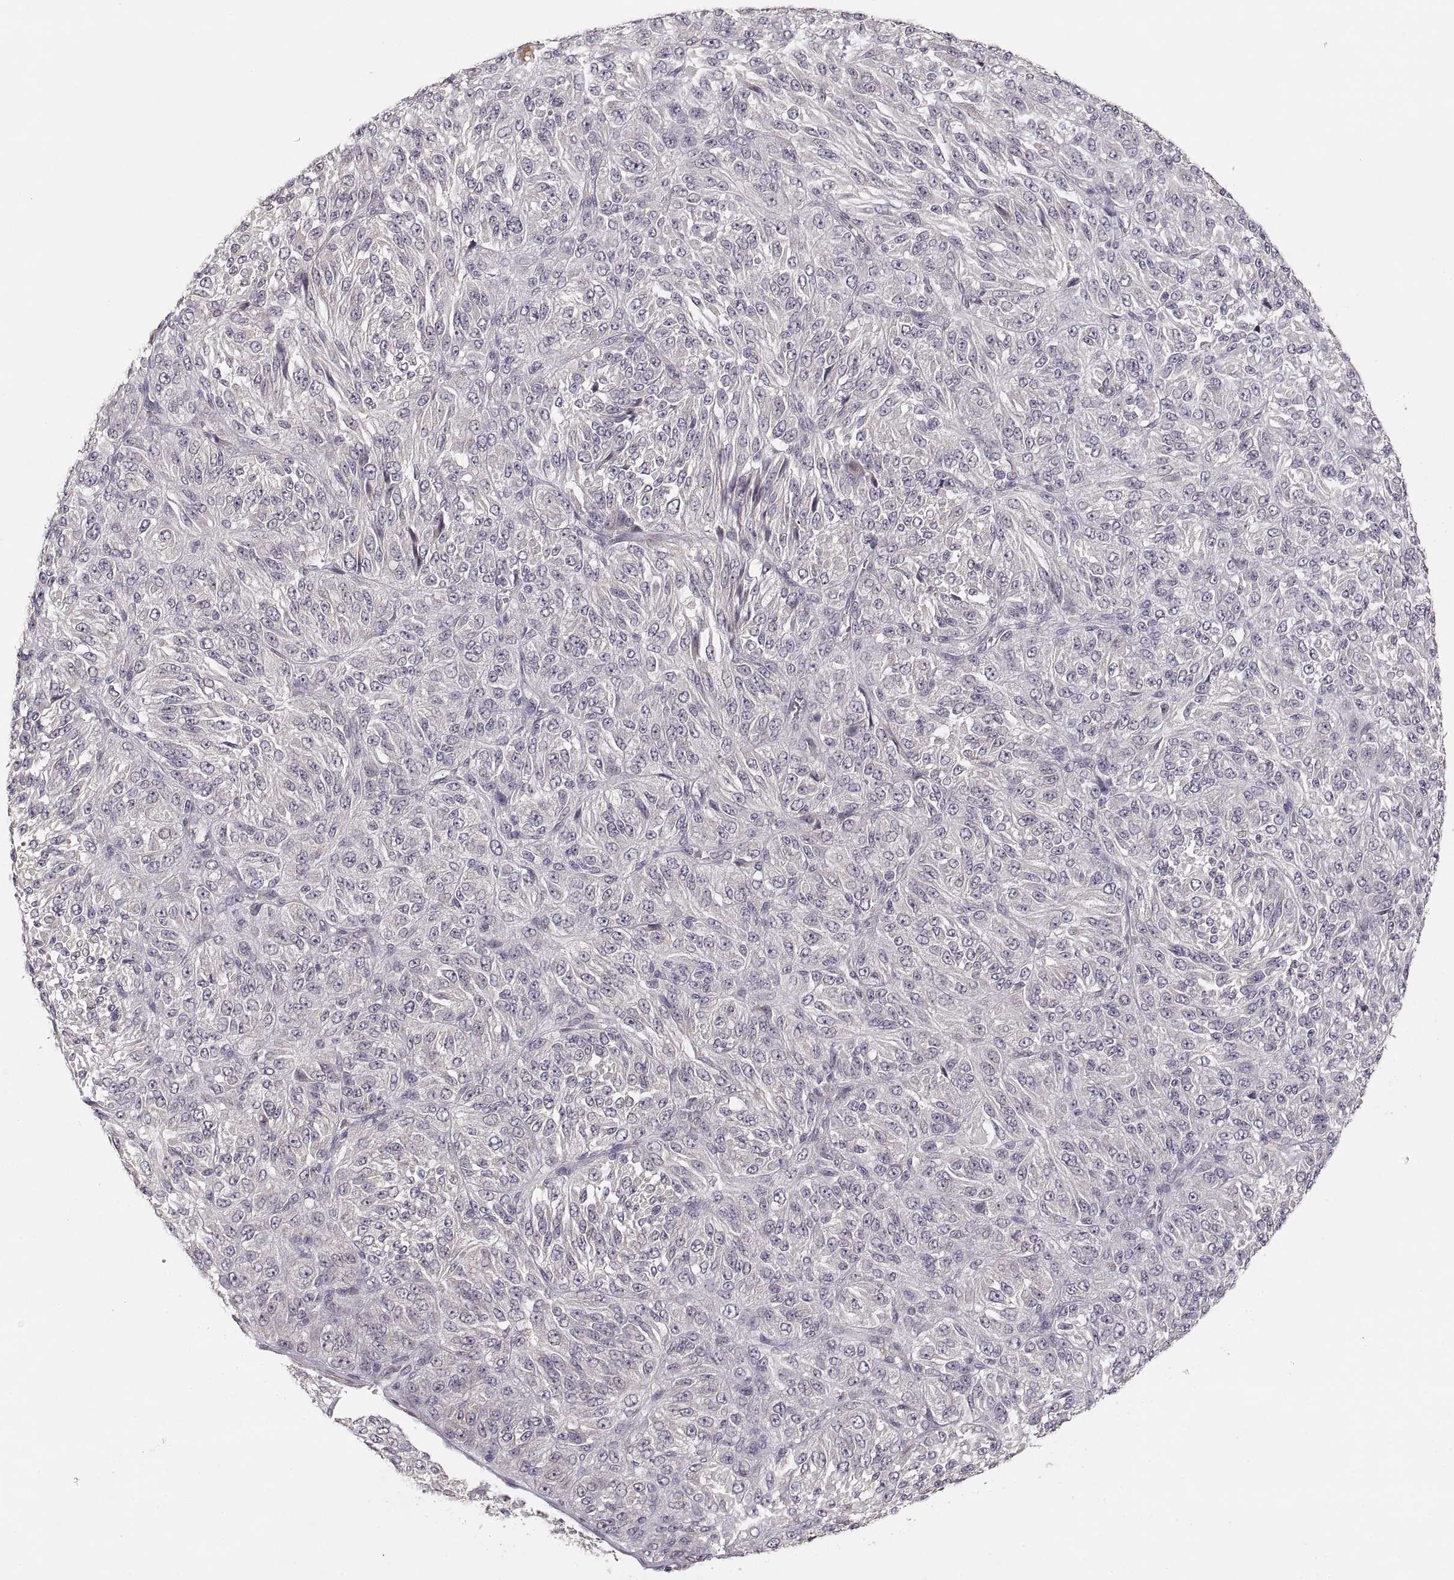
{"staining": {"intensity": "weak", "quantity": "25%-75%", "location": "cytoplasmic/membranous"}, "tissue": "melanoma", "cell_type": "Tumor cells", "image_type": "cancer", "snomed": [{"axis": "morphology", "description": "Malignant melanoma, Metastatic site"}, {"axis": "topography", "description": "Brain"}], "caption": "Immunohistochemical staining of human melanoma reveals weak cytoplasmic/membranous protein positivity in approximately 25%-75% of tumor cells.", "gene": "LAMC2", "patient": {"sex": "female", "age": 56}}